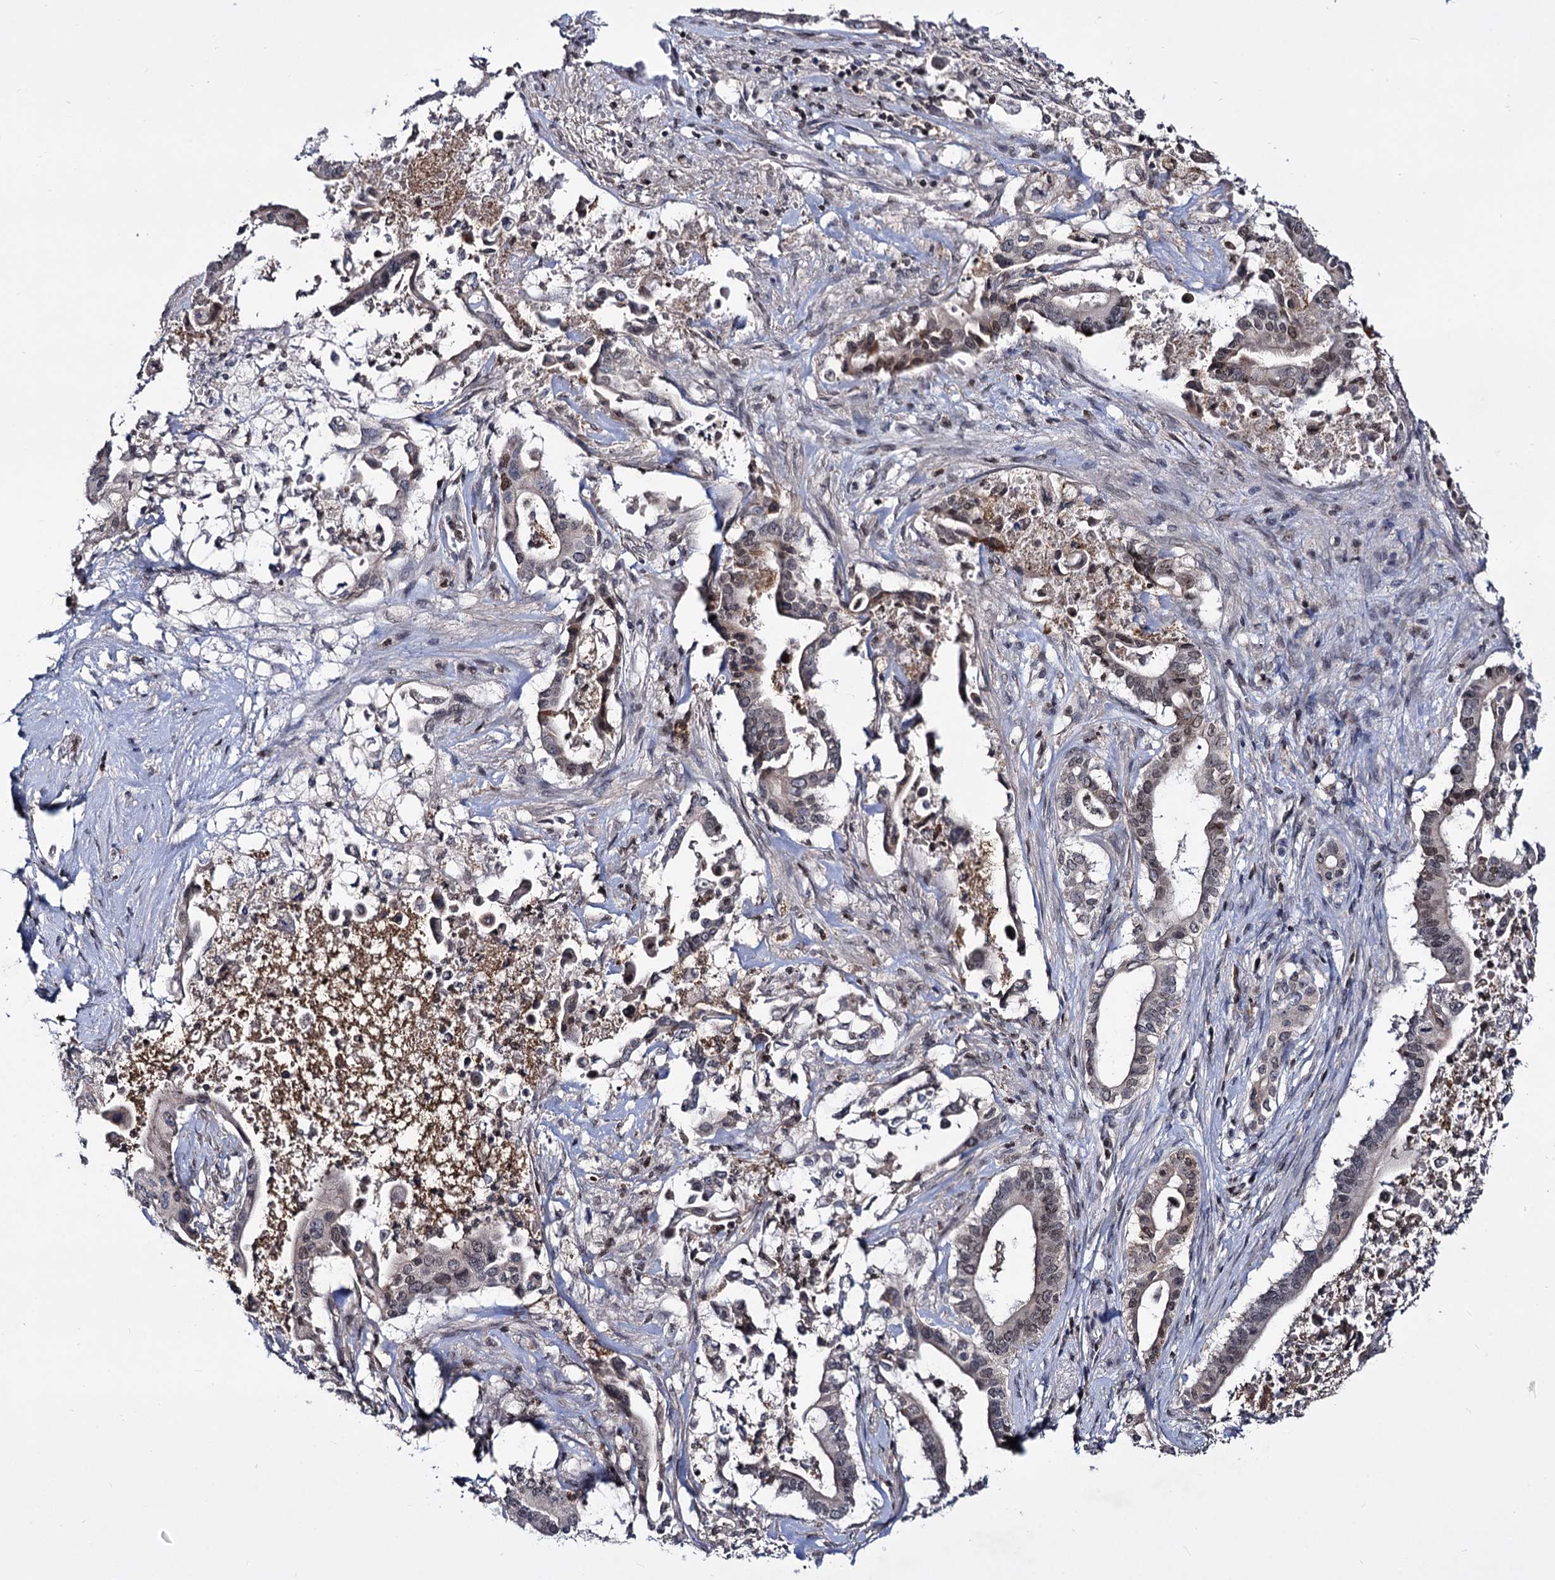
{"staining": {"intensity": "weak", "quantity": "25%-75%", "location": "nuclear"}, "tissue": "pancreatic cancer", "cell_type": "Tumor cells", "image_type": "cancer", "snomed": [{"axis": "morphology", "description": "Adenocarcinoma, NOS"}, {"axis": "topography", "description": "Pancreas"}], "caption": "This is an image of IHC staining of pancreatic cancer (adenocarcinoma), which shows weak staining in the nuclear of tumor cells.", "gene": "SMCHD1", "patient": {"sex": "female", "age": 77}}